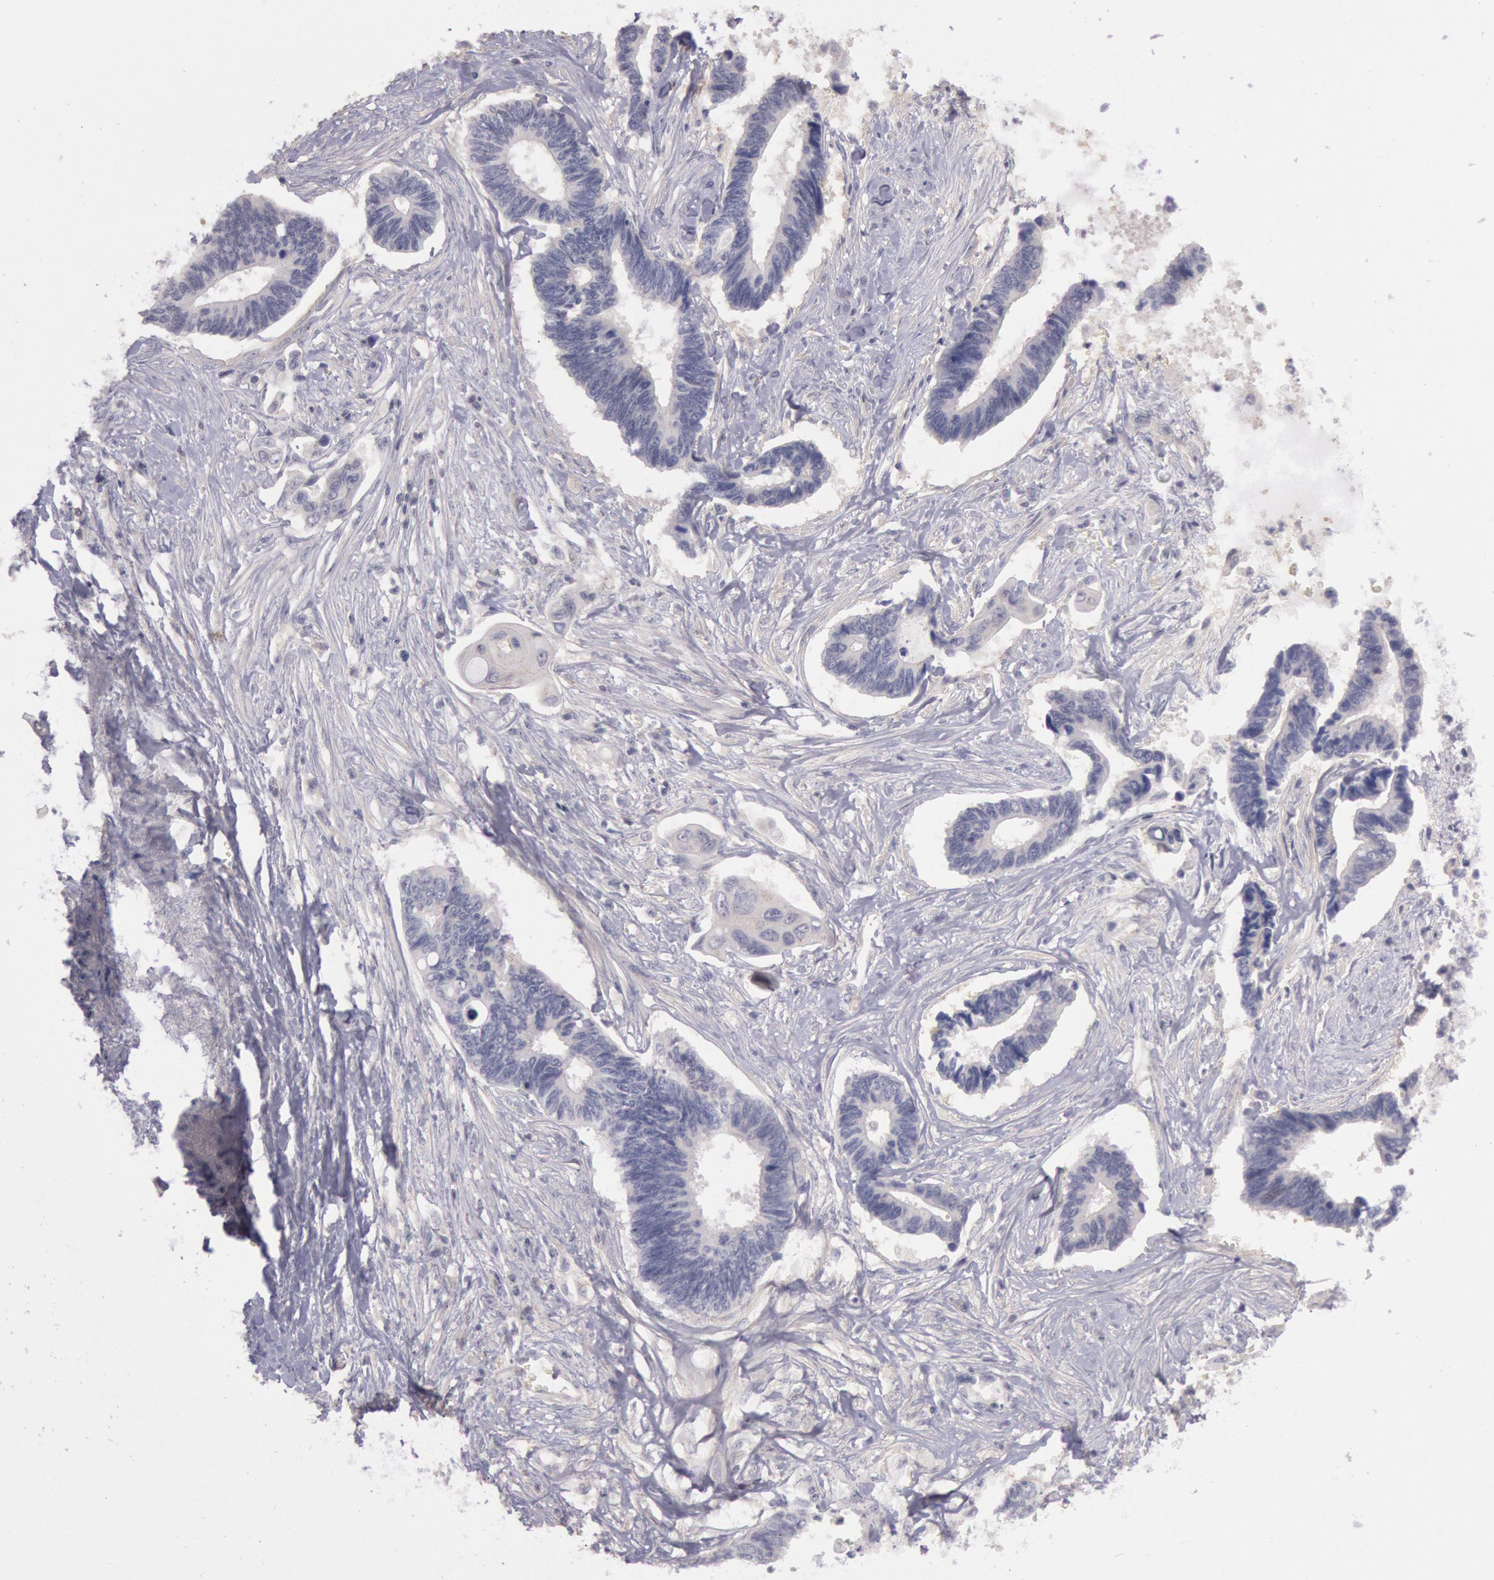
{"staining": {"intensity": "negative", "quantity": "none", "location": "none"}, "tissue": "pancreatic cancer", "cell_type": "Tumor cells", "image_type": "cancer", "snomed": [{"axis": "morphology", "description": "Adenocarcinoma, NOS"}, {"axis": "topography", "description": "Pancreas"}], "caption": "The image displays no significant expression in tumor cells of pancreatic cancer.", "gene": "TRIB2", "patient": {"sex": "female", "age": 70}}